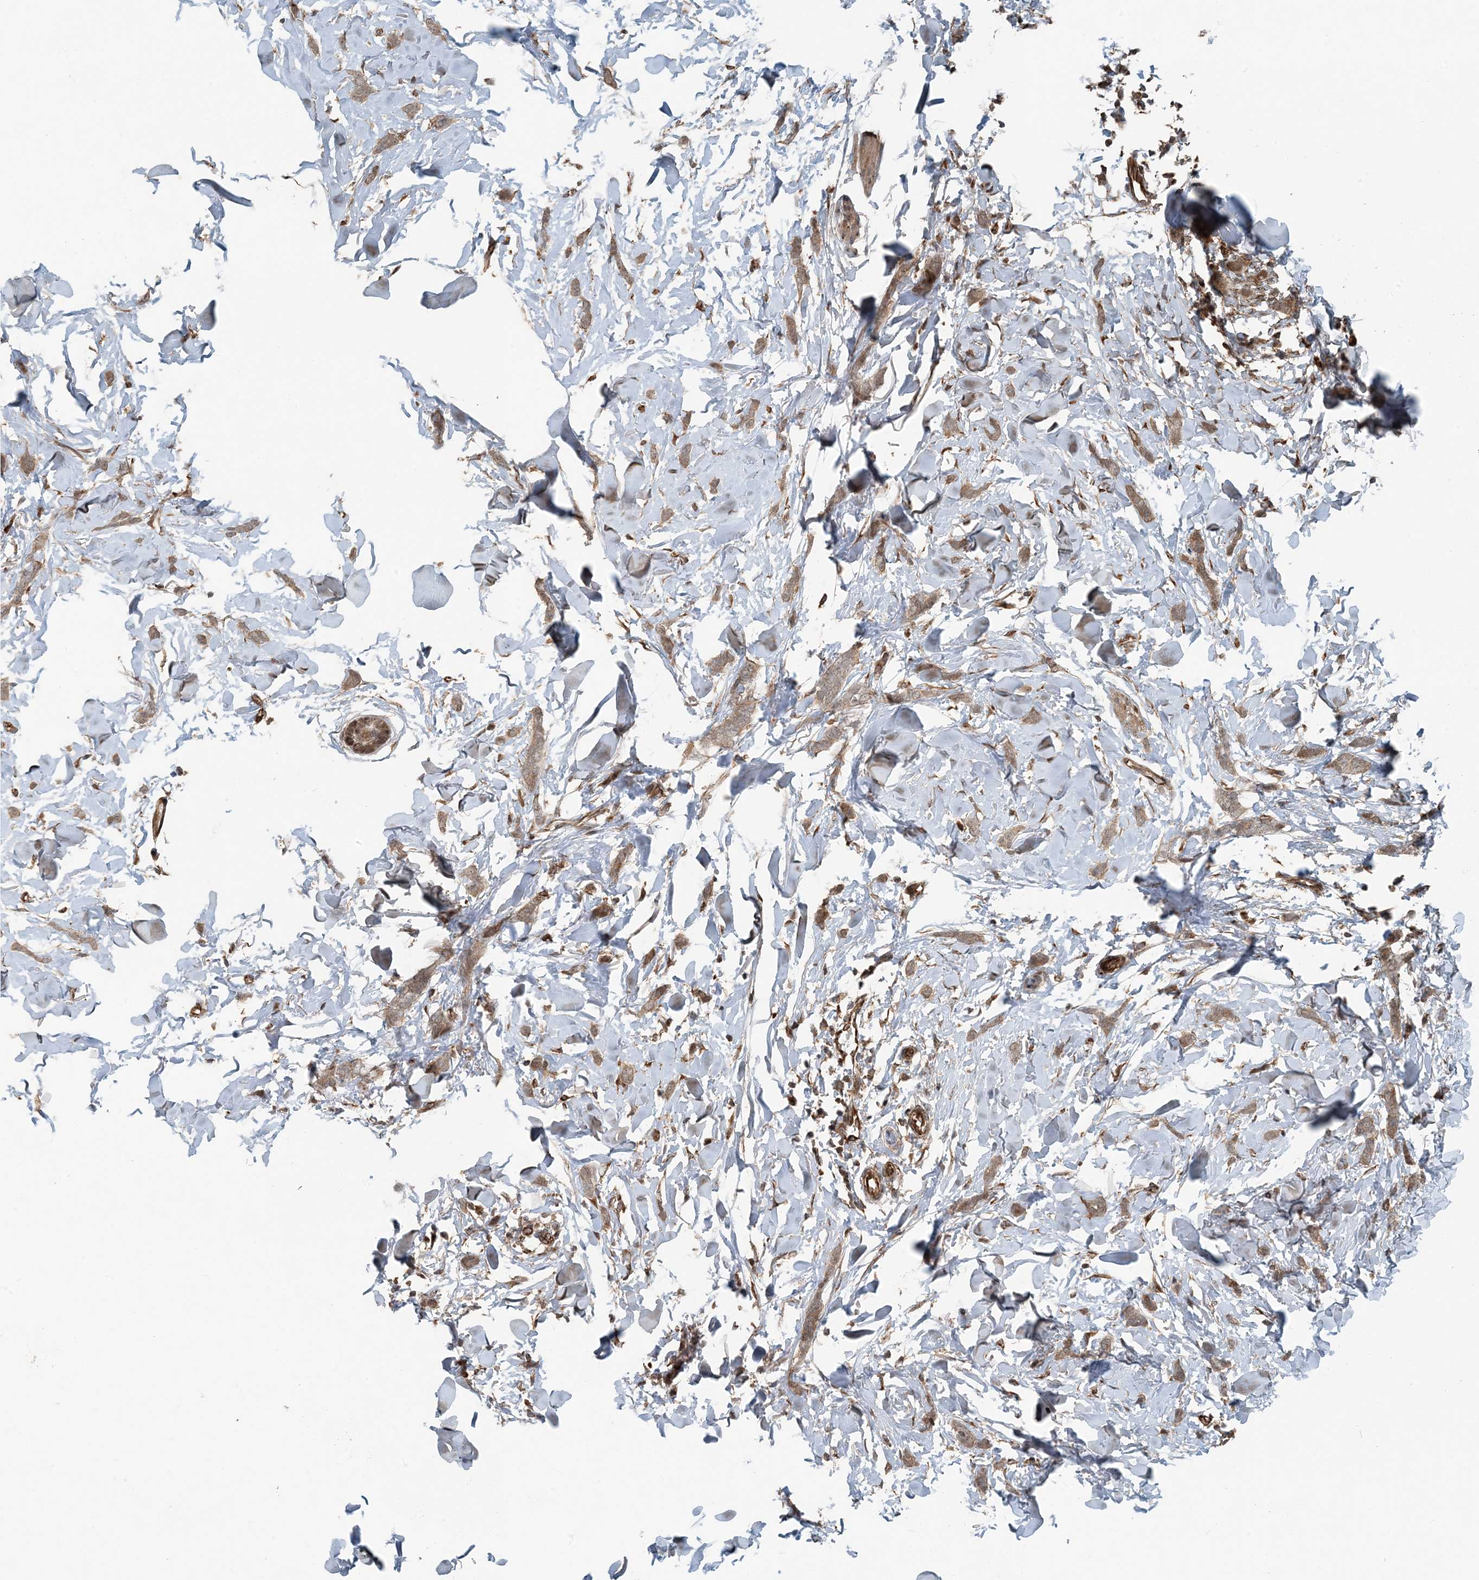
{"staining": {"intensity": "weak", "quantity": ">75%", "location": "cytoplasmic/membranous"}, "tissue": "breast cancer", "cell_type": "Tumor cells", "image_type": "cancer", "snomed": [{"axis": "morphology", "description": "Lobular carcinoma"}, {"axis": "topography", "description": "Skin"}, {"axis": "topography", "description": "Breast"}], "caption": "This micrograph displays immunohistochemistry (IHC) staining of lobular carcinoma (breast), with low weak cytoplasmic/membranous staining in approximately >75% of tumor cells.", "gene": "EDEM2", "patient": {"sex": "female", "age": 46}}